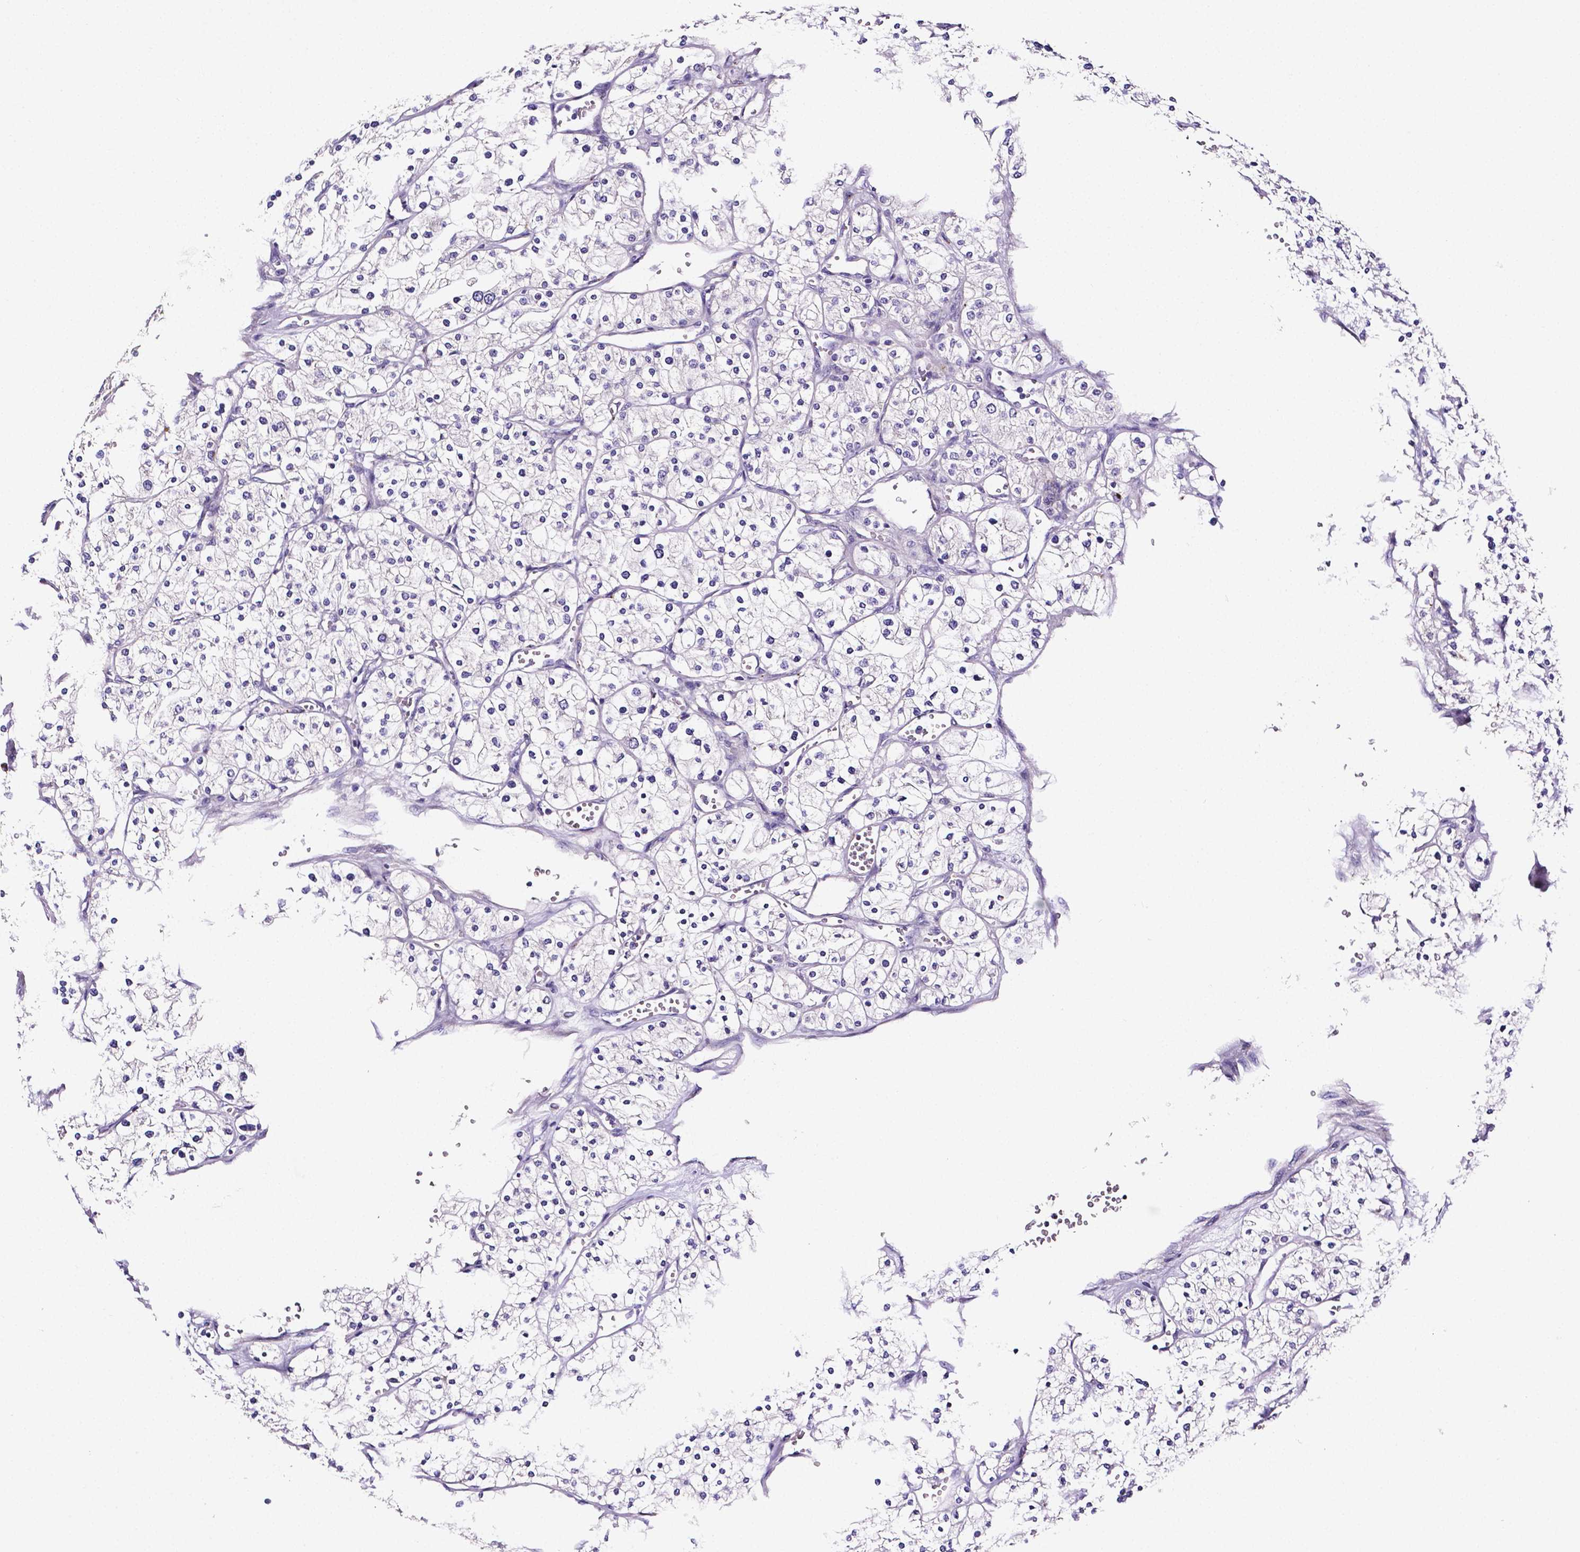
{"staining": {"intensity": "negative", "quantity": "none", "location": "none"}, "tissue": "renal cancer", "cell_type": "Tumor cells", "image_type": "cancer", "snomed": [{"axis": "morphology", "description": "Adenocarcinoma, NOS"}, {"axis": "topography", "description": "Kidney"}], "caption": "The IHC histopathology image has no significant expression in tumor cells of renal cancer tissue. (Immunohistochemistry, brightfield microscopy, high magnification).", "gene": "NRGN", "patient": {"sex": "male", "age": 80}}